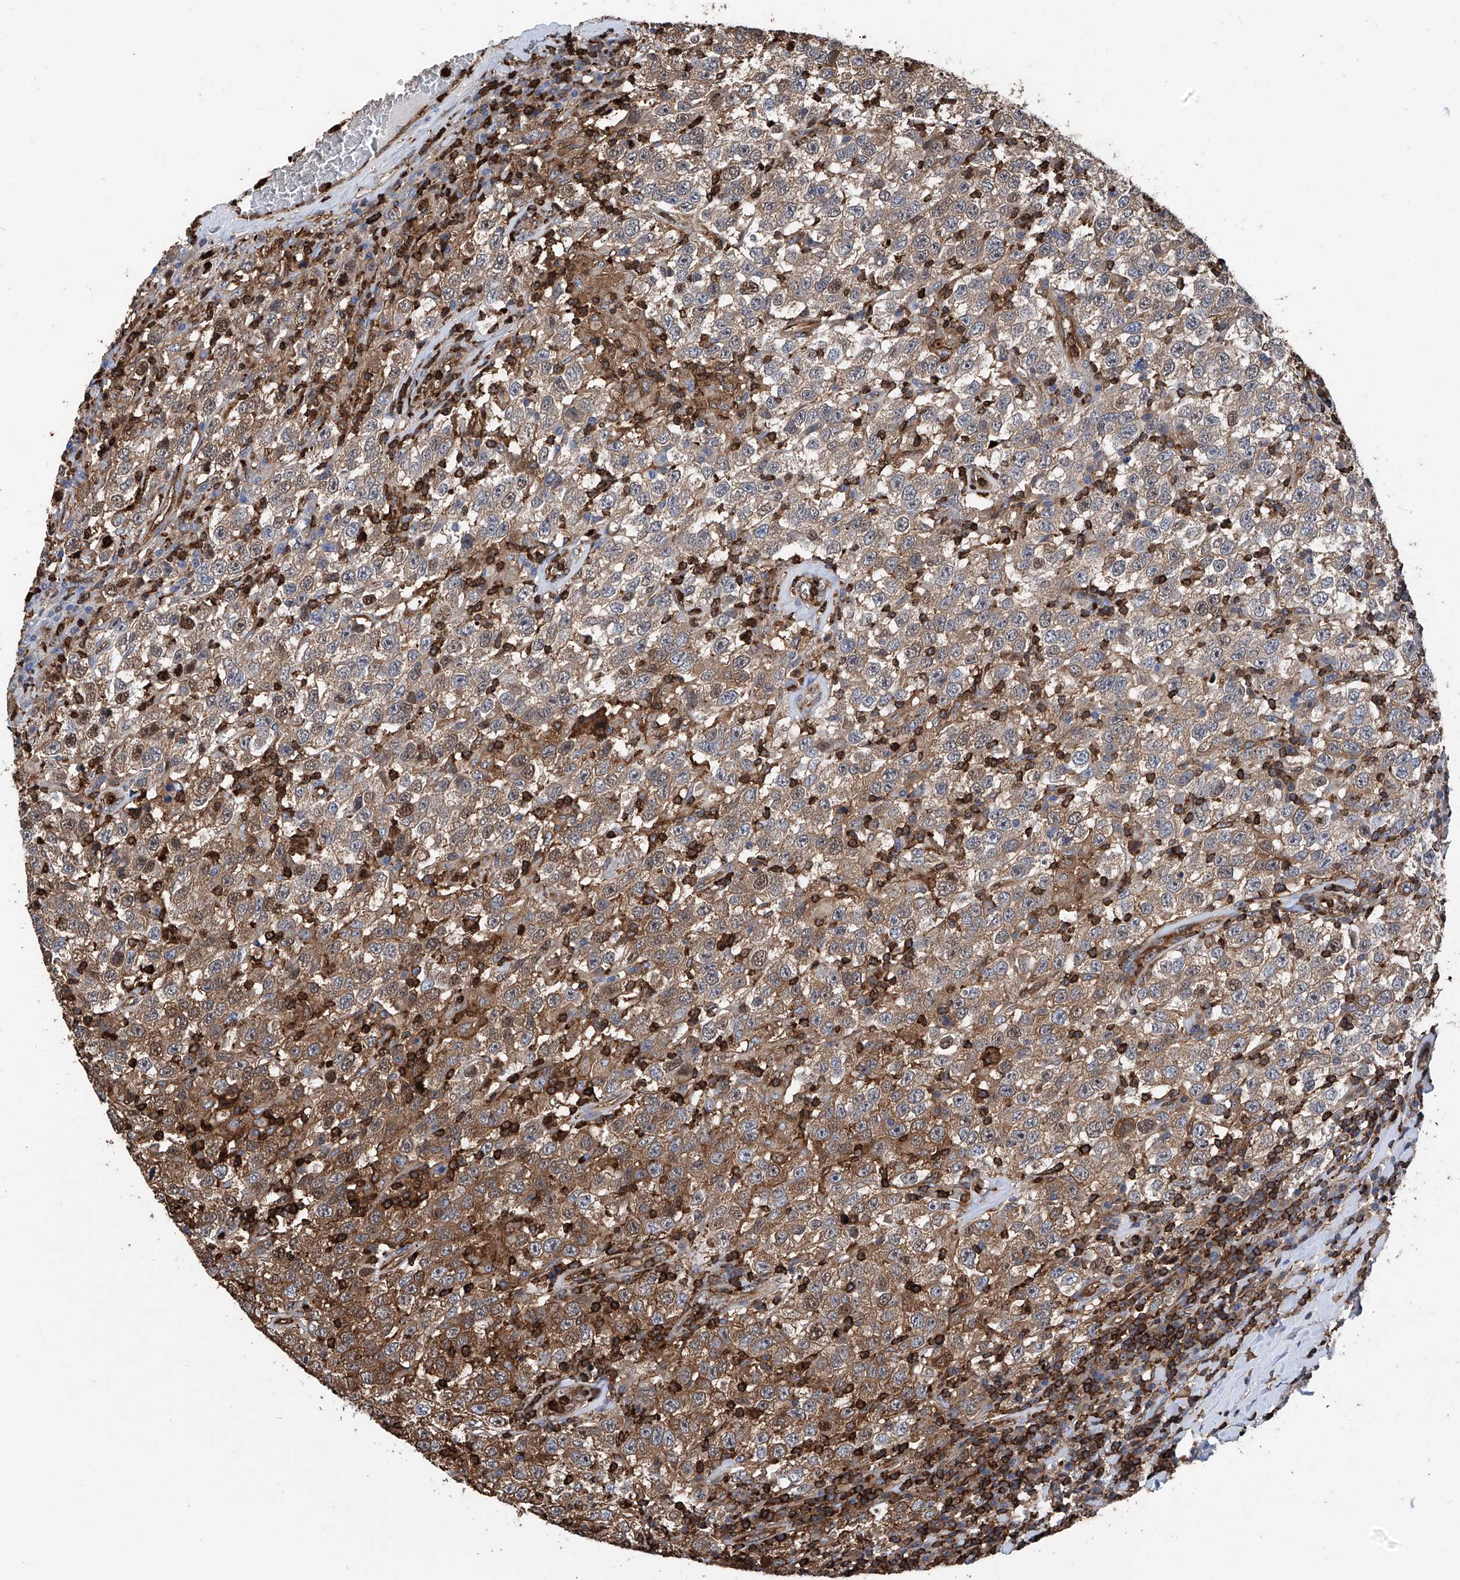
{"staining": {"intensity": "moderate", "quantity": ">75%", "location": "cytoplasmic/membranous"}, "tissue": "testis cancer", "cell_type": "Tumor cells", "image_type": "cancer", "snomed": [{"axis": "morphology", "description": "Seminoma, NOS"}, {"axis": "topography", "description": "Testis"}], "caption": "Human testis seminoma stained with a brown dye displays moderate cytoplasmic/membranous positive positivity in approximately >75% of tumor cells.", "gene": "ZNF484", "patient": {"sex": "male", "age": 41}}